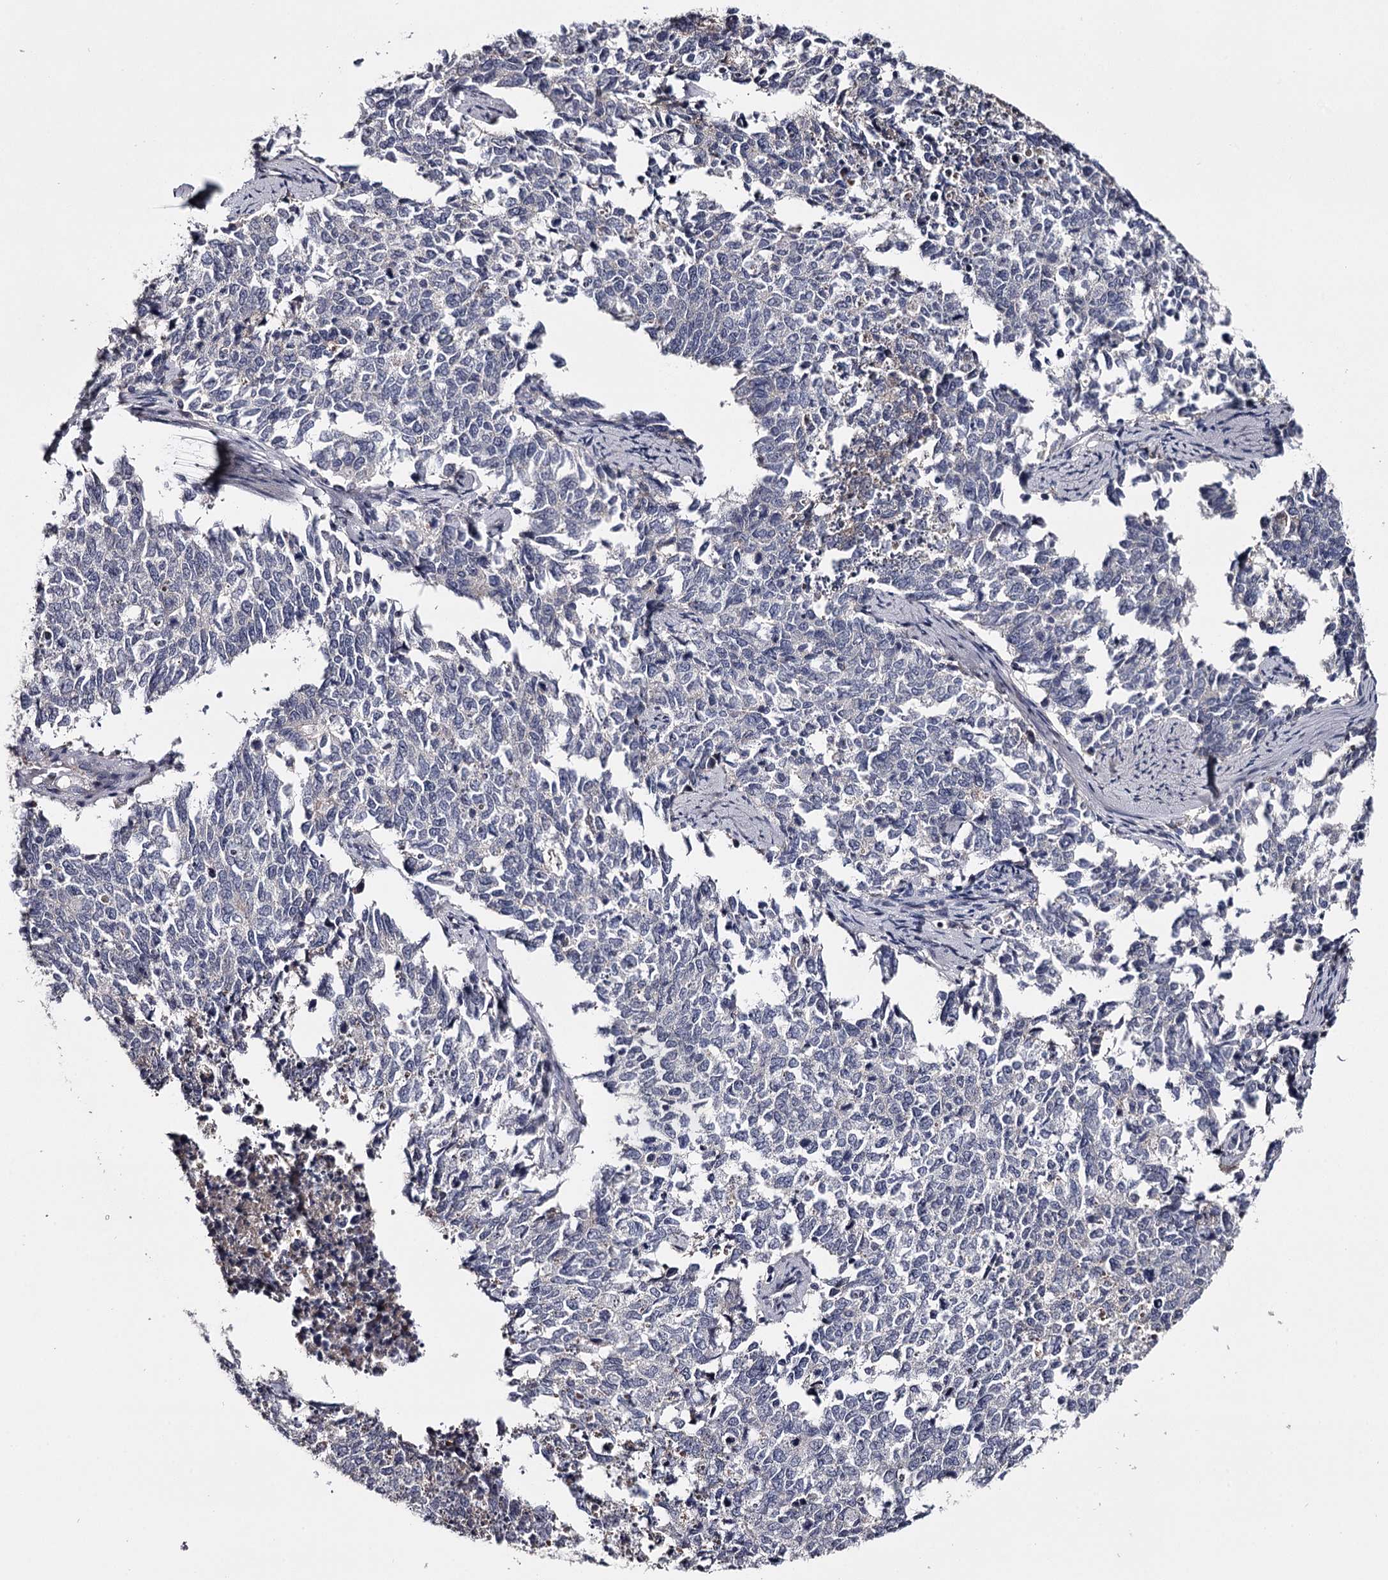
{"staining": {"intensity": "negative", "quantity": "none", "location": "none"}, "tissue": "cervical cancer", "cell_type": "Tumor cells", "image_type": "cancer", "snomed": [{"axis": "morphology", "description": "Squamous cell carcinoma, NOS"}, {"axis": "topography", "description": "Cervix"}], "caption": "A photomicrograph of cervical squamous cell carcinoma stained for a protein demonstrates no brown staining in tumor cells.", "gene": "FDXACB1", "patient": {"sex": "female", "age": 63}}